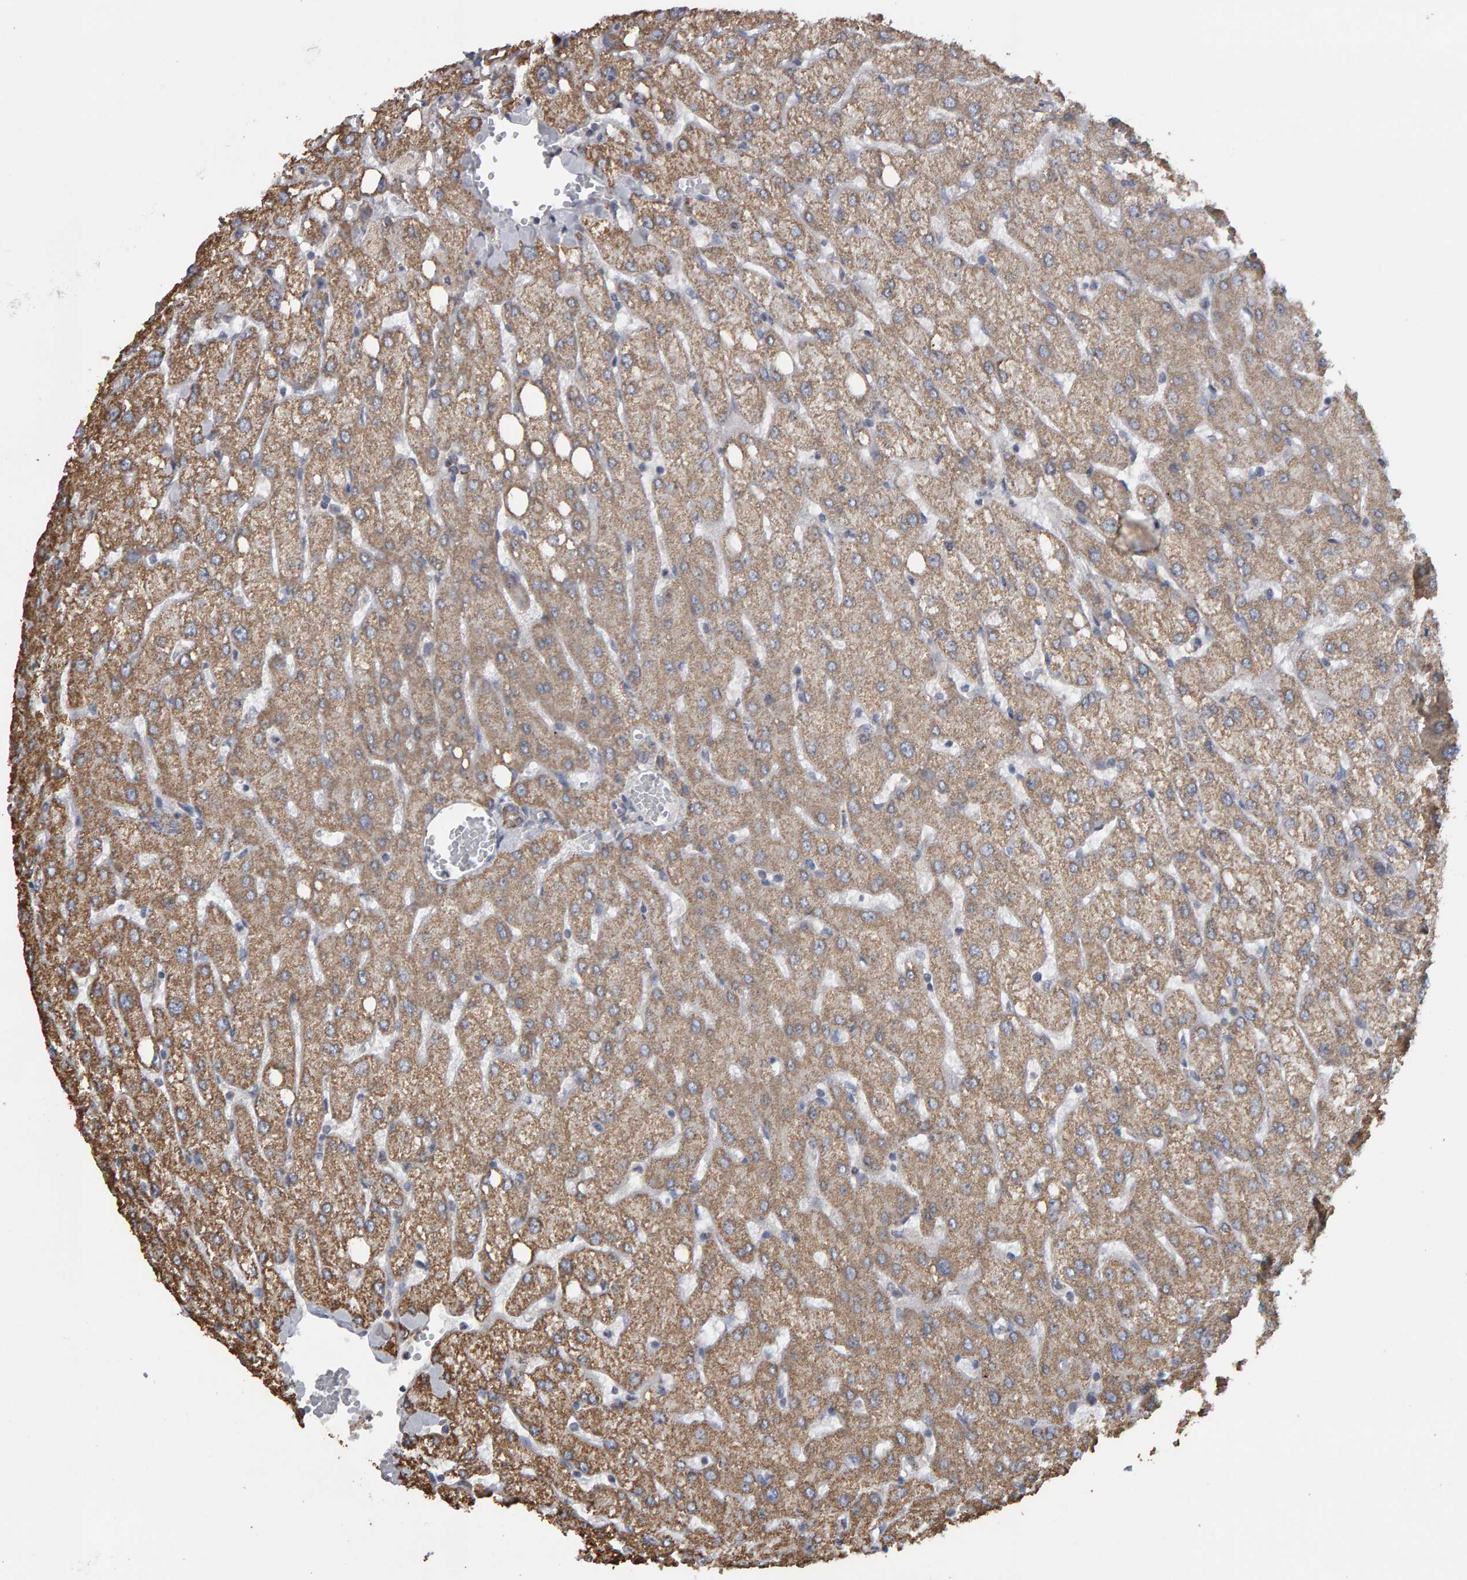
{"staining": {"intensity": "moderate", "quantity": ">75%", "location": "cytoplasmic/membranous"}, "tissue": "liver", "cell_type": "Cholangiocytes", "image_type": "normal", "snomed": [{"axis": "morphology", "description": "Normal tissue, NOS"}, {"axis": "topography", "description": "Liver"}], "caption": "Cholangiocytes exhibit moderate cytoplasmic/membranous staining in about >75% of cells in normal liver.", "gene": "TOM1L1", "patient": {"sex": "female", "age": 54}}